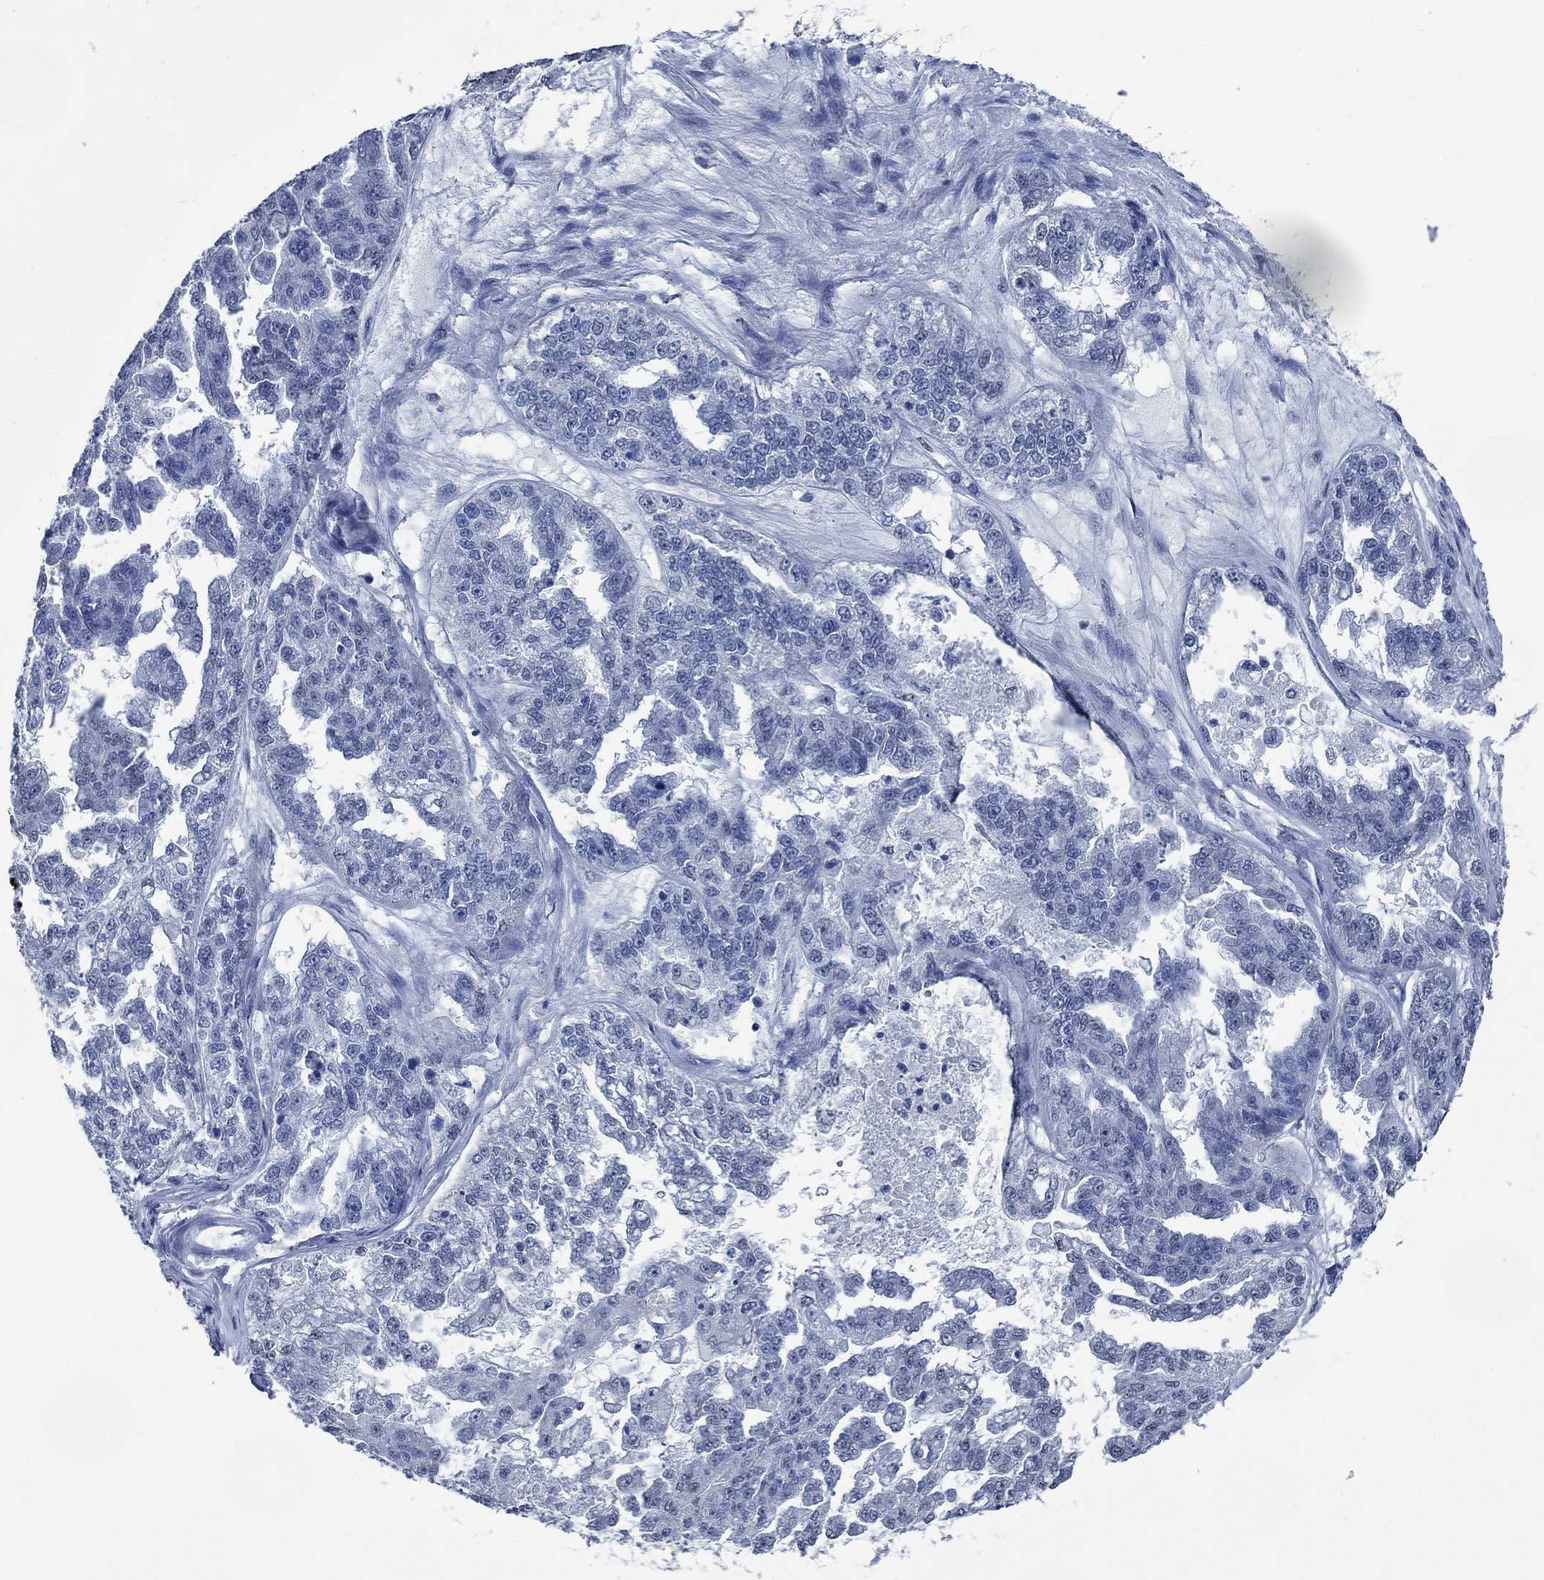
{"staining": {"intensity": "negative", "quantity": "none", "location": "none"}, "tissue": "ovarian cancer", "cell_type": "Tumor cells", "image_type": "cancer", "snomed": [{"axis": "morphology", "description": "Cystadenocarcinoma, serous, NOS"}, {"axis": "topography", "description": "Ovary"}], "caption": "An IHC micrograph of ovarian cancer is shown. There is no staining in tumor cells of ovarian cancer.", "gene": "OBSCN", "patient": {"sex": "female", "age": 58}}